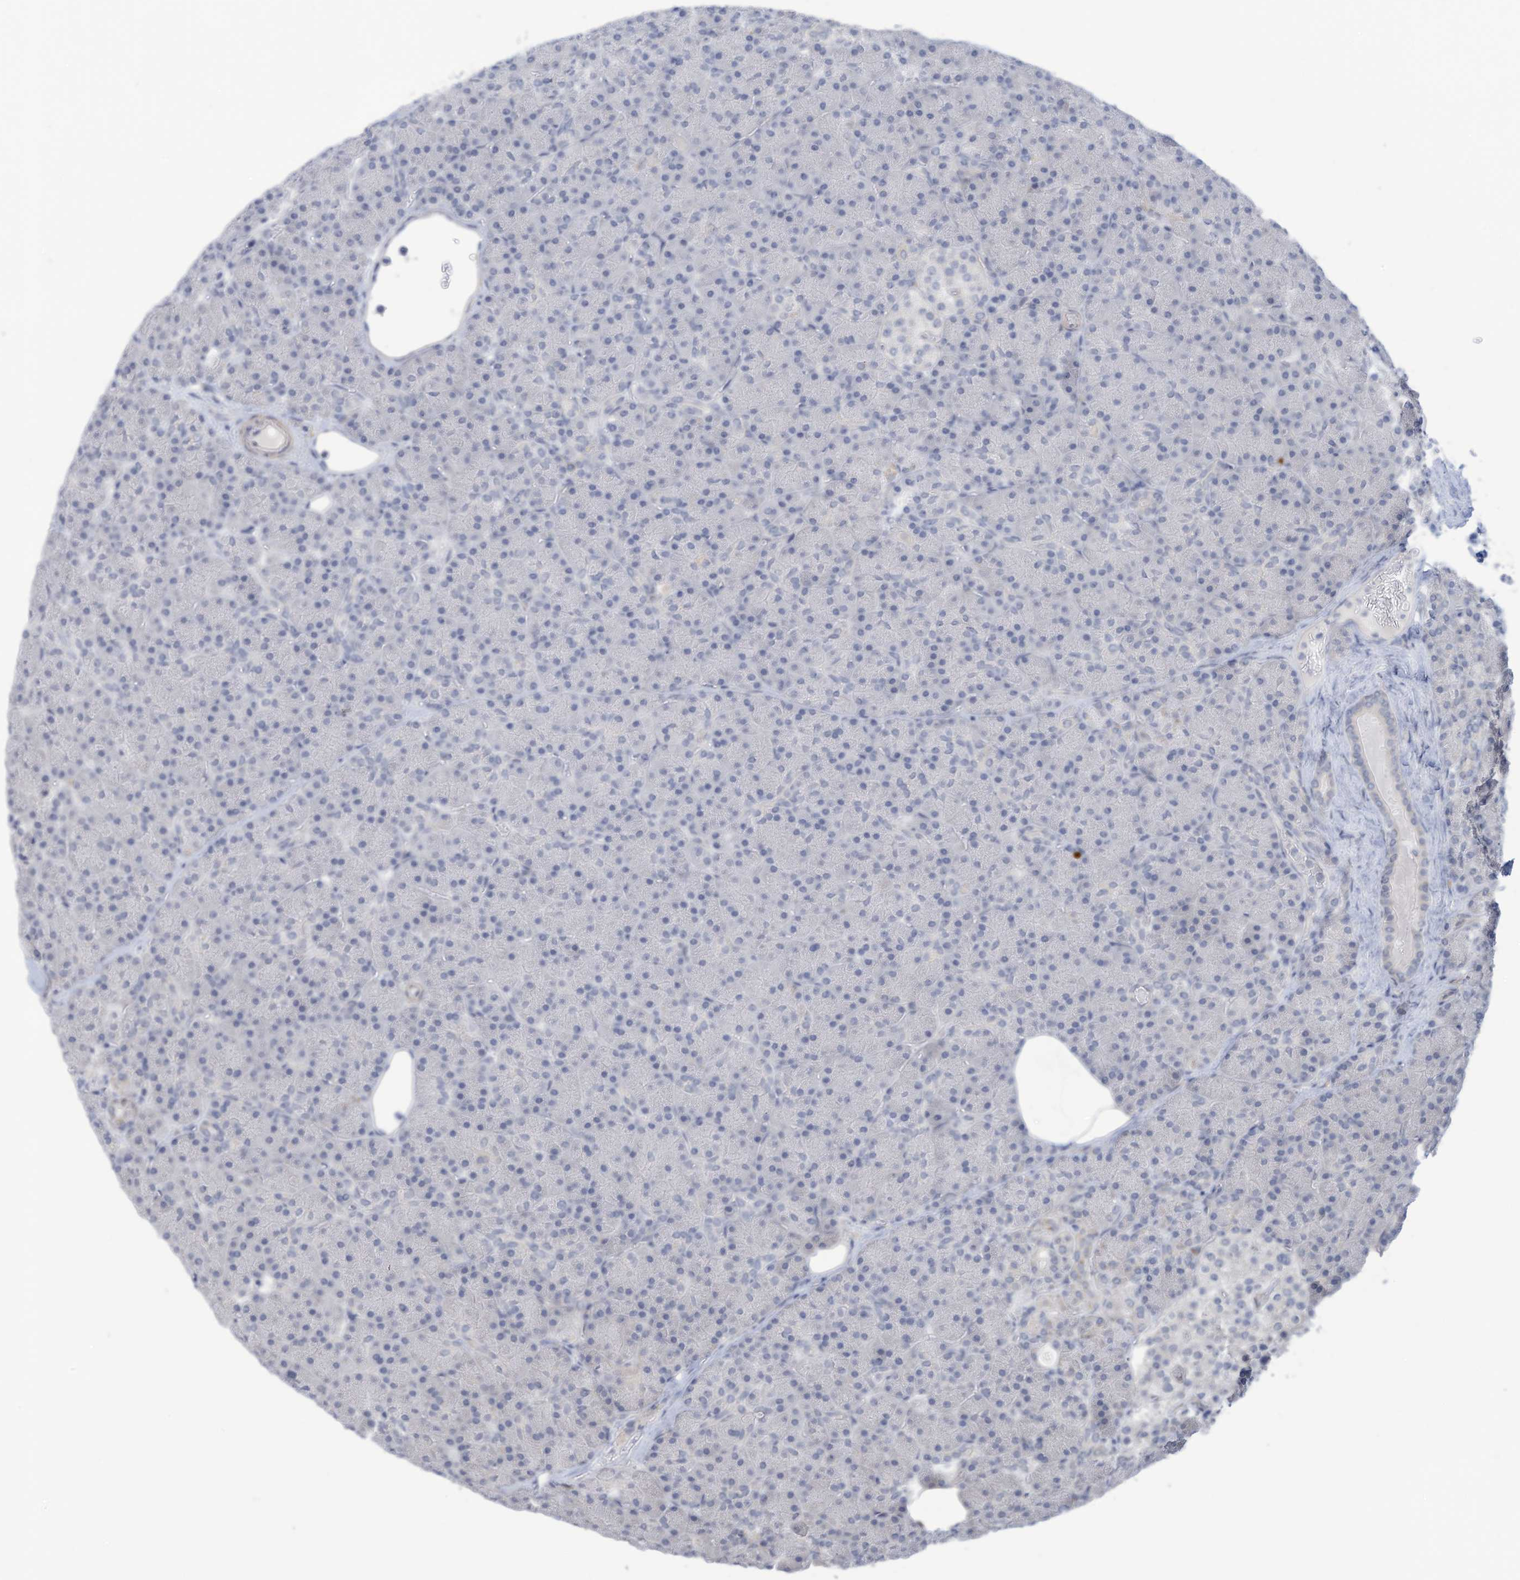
{"staining": {"intensity": "negative", "quantity": "none", "location": "none"}, "tissue": "pancreas", "cell_type": "Exocrine glandular cells", "image_type": "normal", "snomed": [{"axis": "morphology", "description": "Normal tissue, NOS"}, {"axis": "topography", "description": "Pancreas"}], "caption": "This is a photomicrograph of IHC staining of benign pancreas, which shows no positivity in exocrine glandular cells. The staining was performed using DAB to visualize the protein expression in brown, while the nuclei were stained in blue with hematoxylin (Magnification: 20x).", "gene": "ZNF292", "patient": {"sex": "female", "age": 43}}